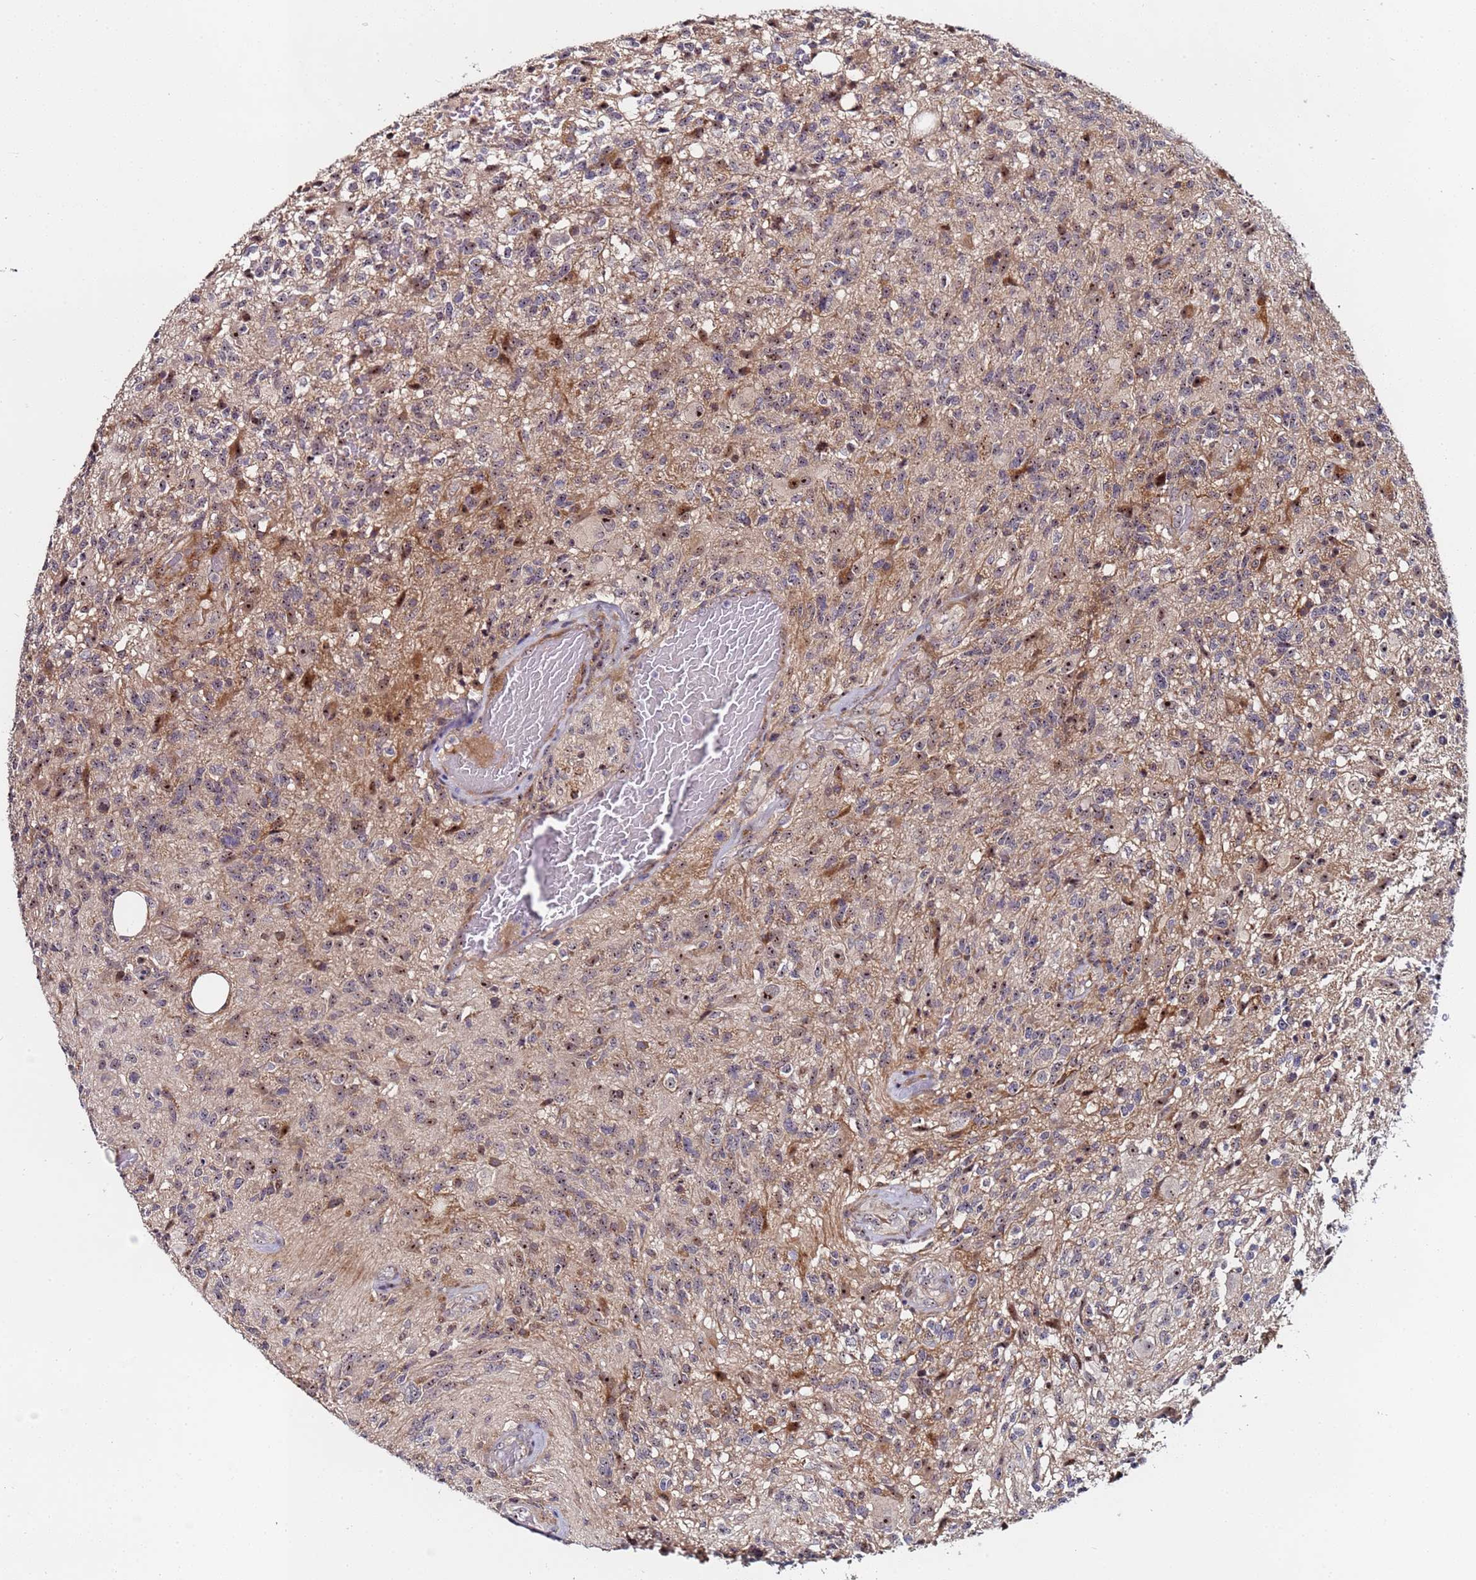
{"staining": {"intensity": "moderate", "quantity": "25%-75%", "location": "cytoplasmic/membranous,nuclear"}, "tissue": "glioma", "cell_type": "Tumor cells", "image_type": "cancer", "snomed": [{"axis": "morphology", "description": "Glioma, malignant, High grade"}, {"axis": "topography", "description": "Brain"}], "caption": "Malignant high-grade glioma stained for a protein reveals moderate cytoplasmic/membranous and nuclear positivity in tumor cells. The staining is performed using DAB brown chromogen to label protein expression. The nuclei are counter-stained blue using hematoxylin.", "gene": "KRI1", "patient": {"sex": "male", "age": 56}}